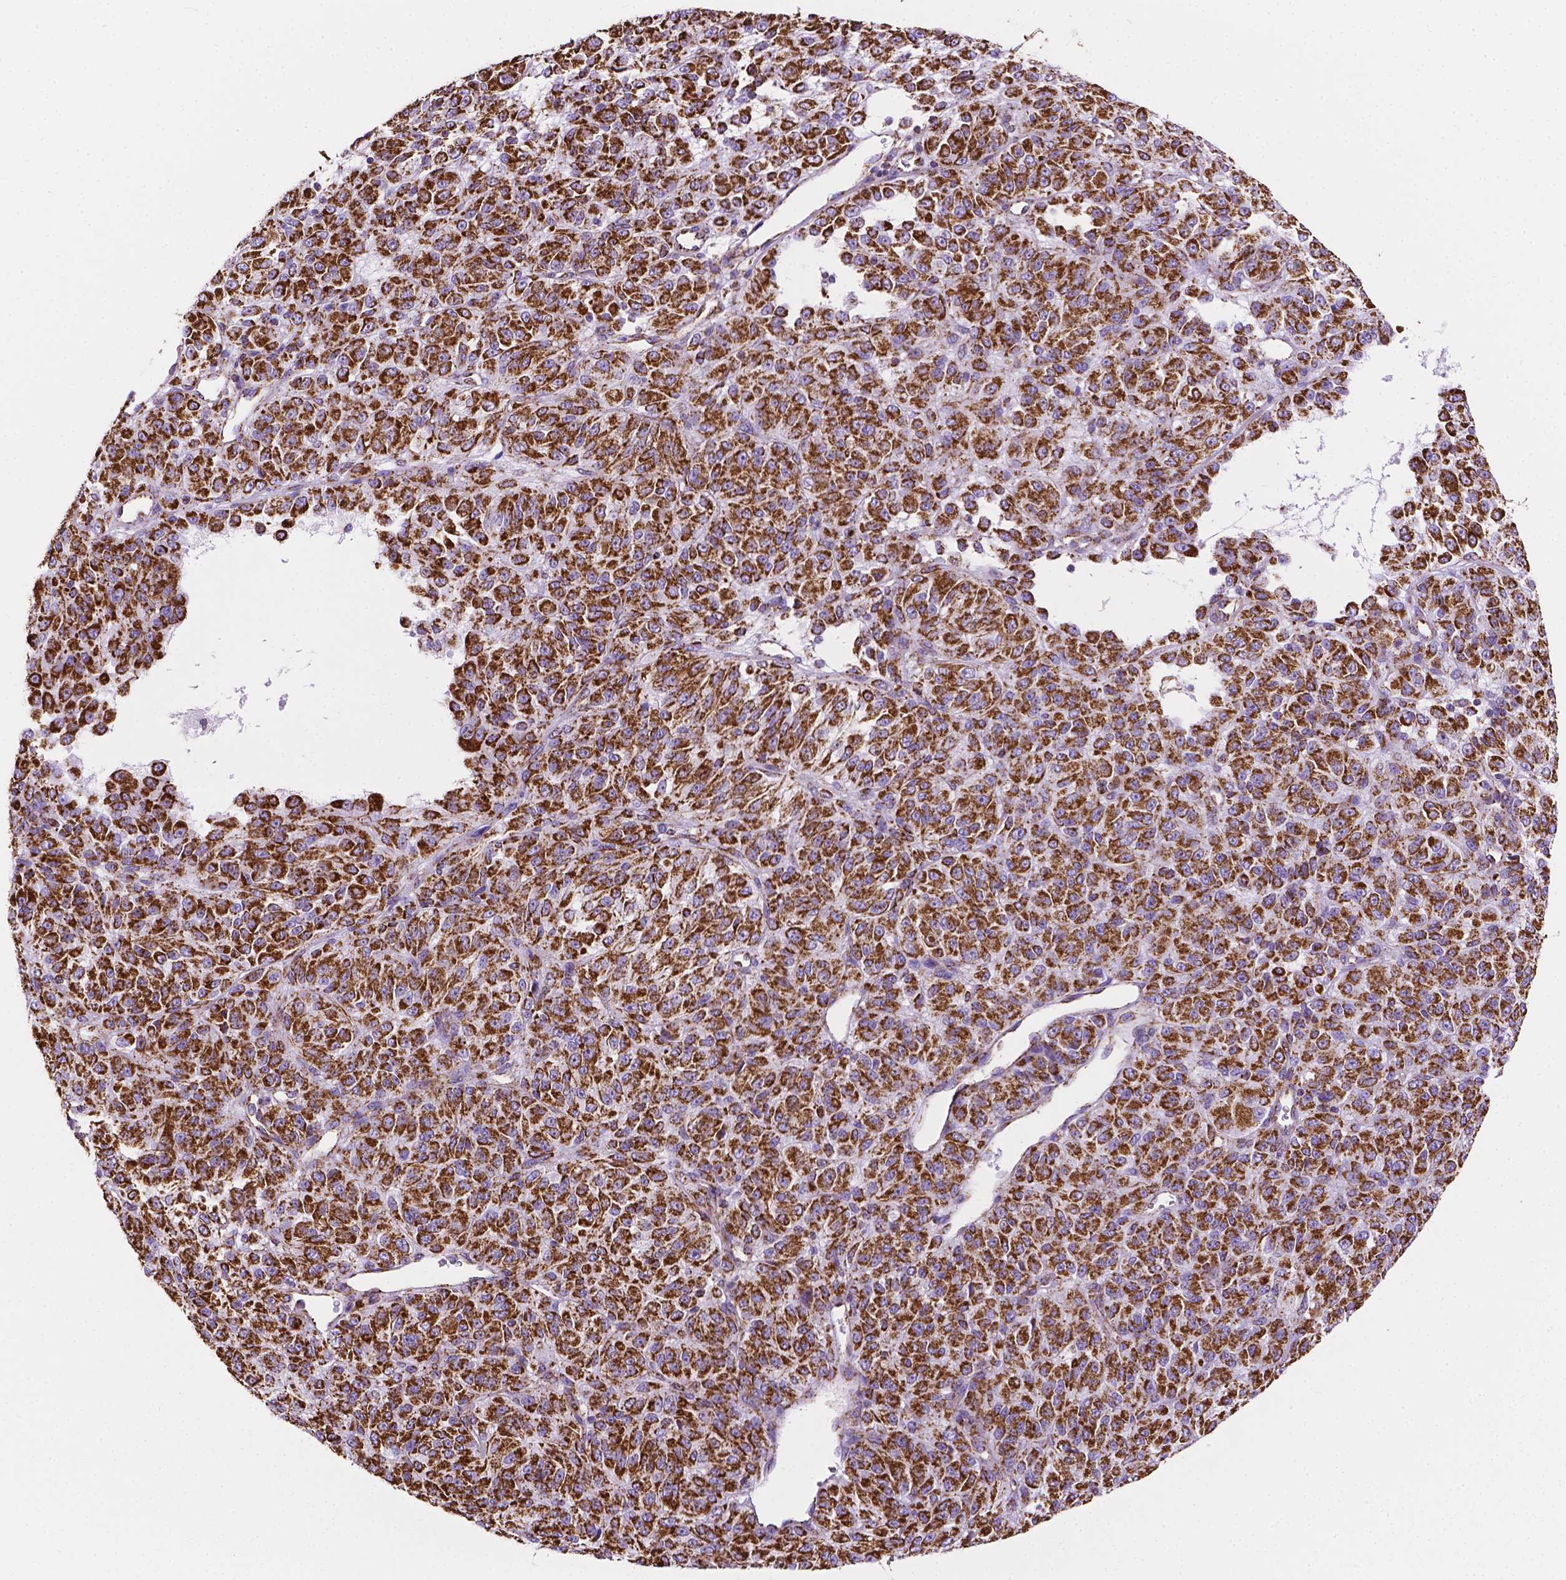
{"staining": {"intensity": "strong", "quantity": ">75%", "location": "cytoplasmic/membranous"}, "tissue": "melanoma", "cell_type": "Tumor cells", "image_type": "cancer", "snomed": [{"axis": "morphology", "description": "Malignant melanoma, Metastatic site"}, {"axis": "topography", "description": "Brain"}], "caption": "Strong cytoplasmic/membranous protein expression is identified in approximately >75% of tumor cells in melanoma.", "gene": "RMDN3", "patient": {"sex": "female", "age": 56}}